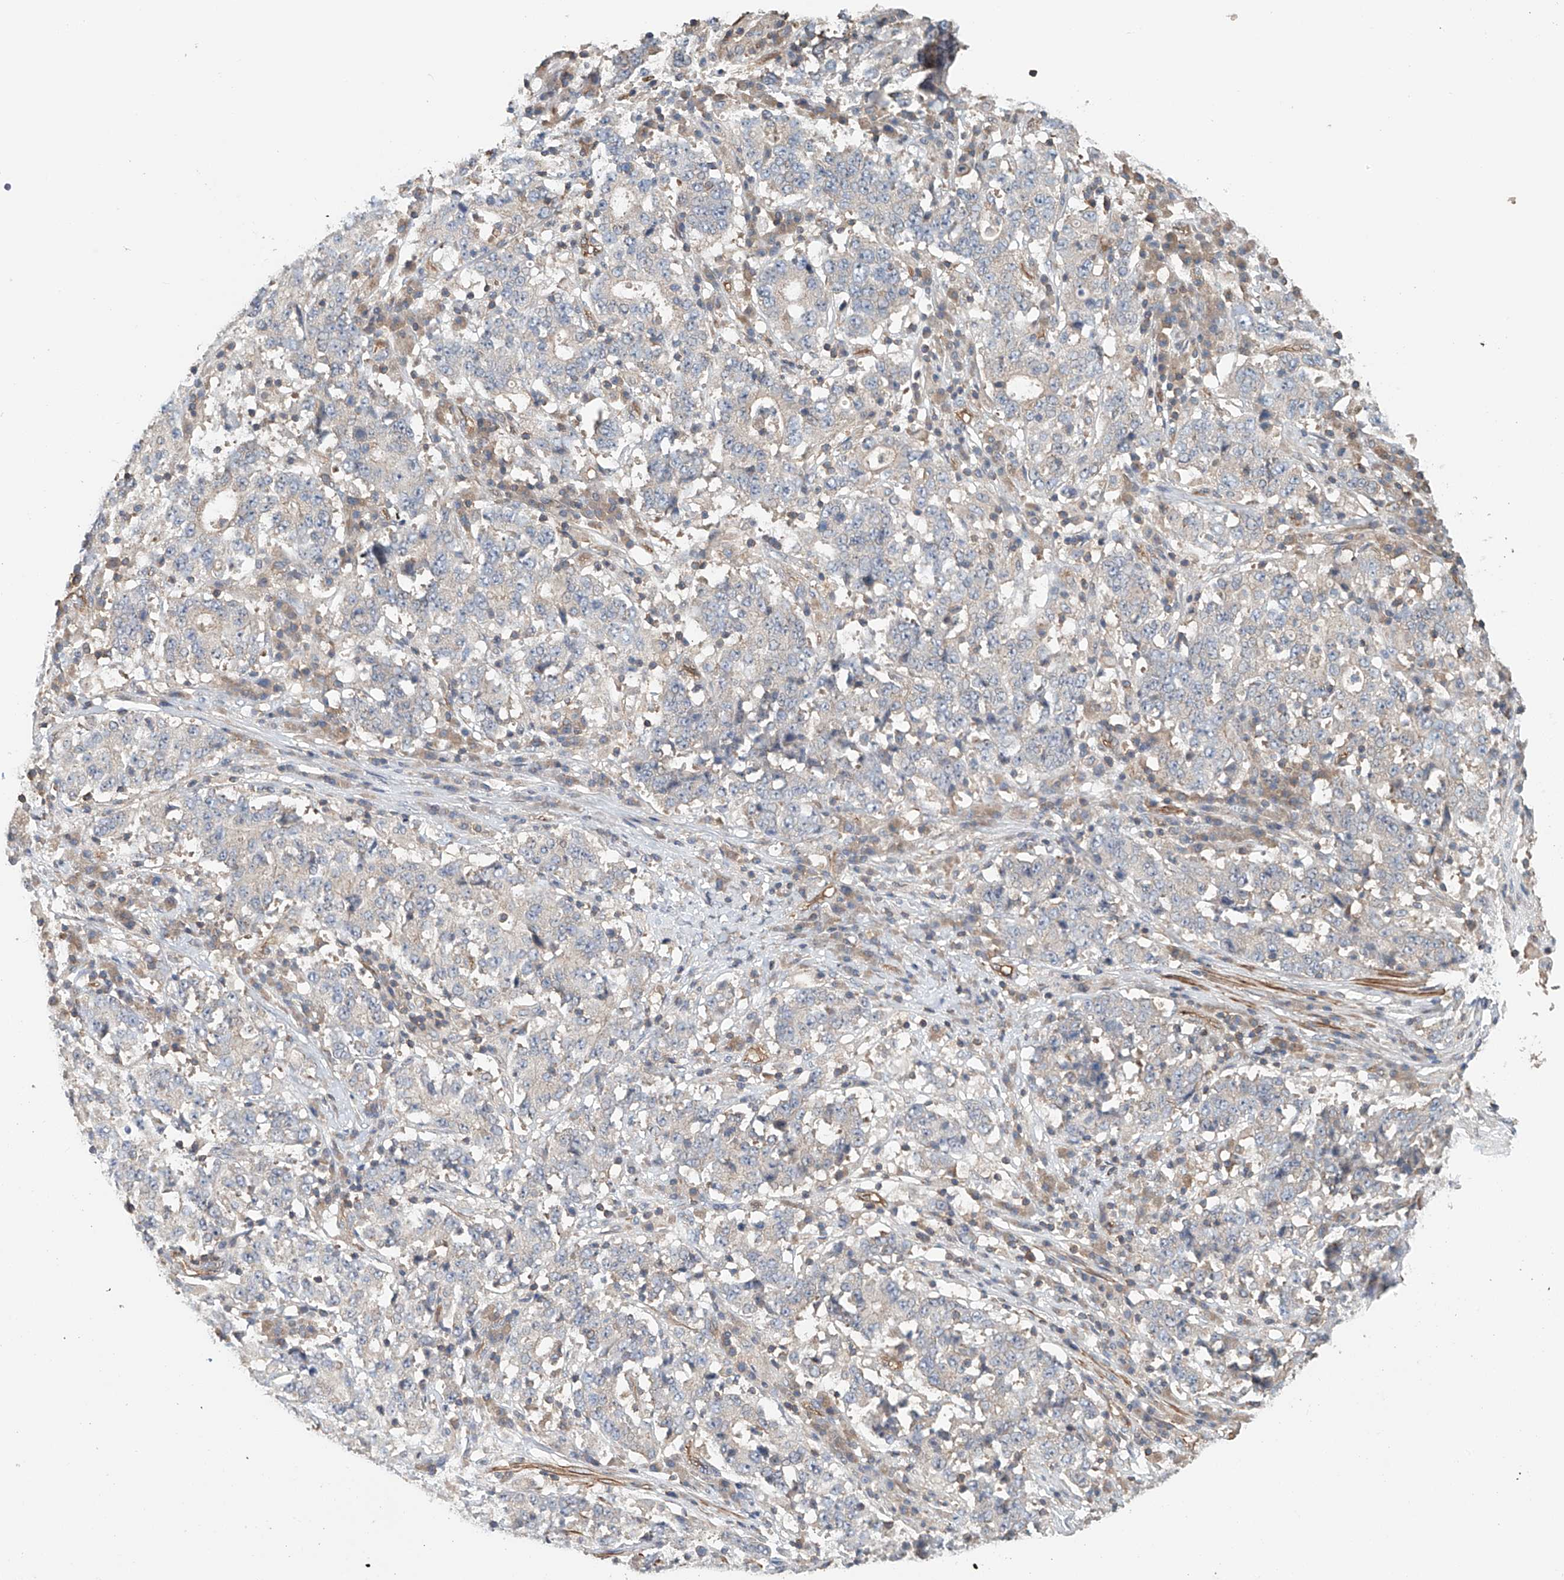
{"staining": {"intensity": "negative", "quantity": "none", "location": "none"}, "tissue": "stomach cancer", "cell_type": "Tumor cells", "image_type": "cancer", "snomed": [{"axis": "morphology", "description": "Adenocarcinoma, NOS"}, {"axis": "topography", "description": "Stomach"}], "caption": "This micrograph is of stomach cancer stained with IHC to label a protein in brown with the nuclei are counter-stained blue. There is no staining in tumor cells.", "gene": "FRYL", "patient": {"sex": "male", "age": 59}}